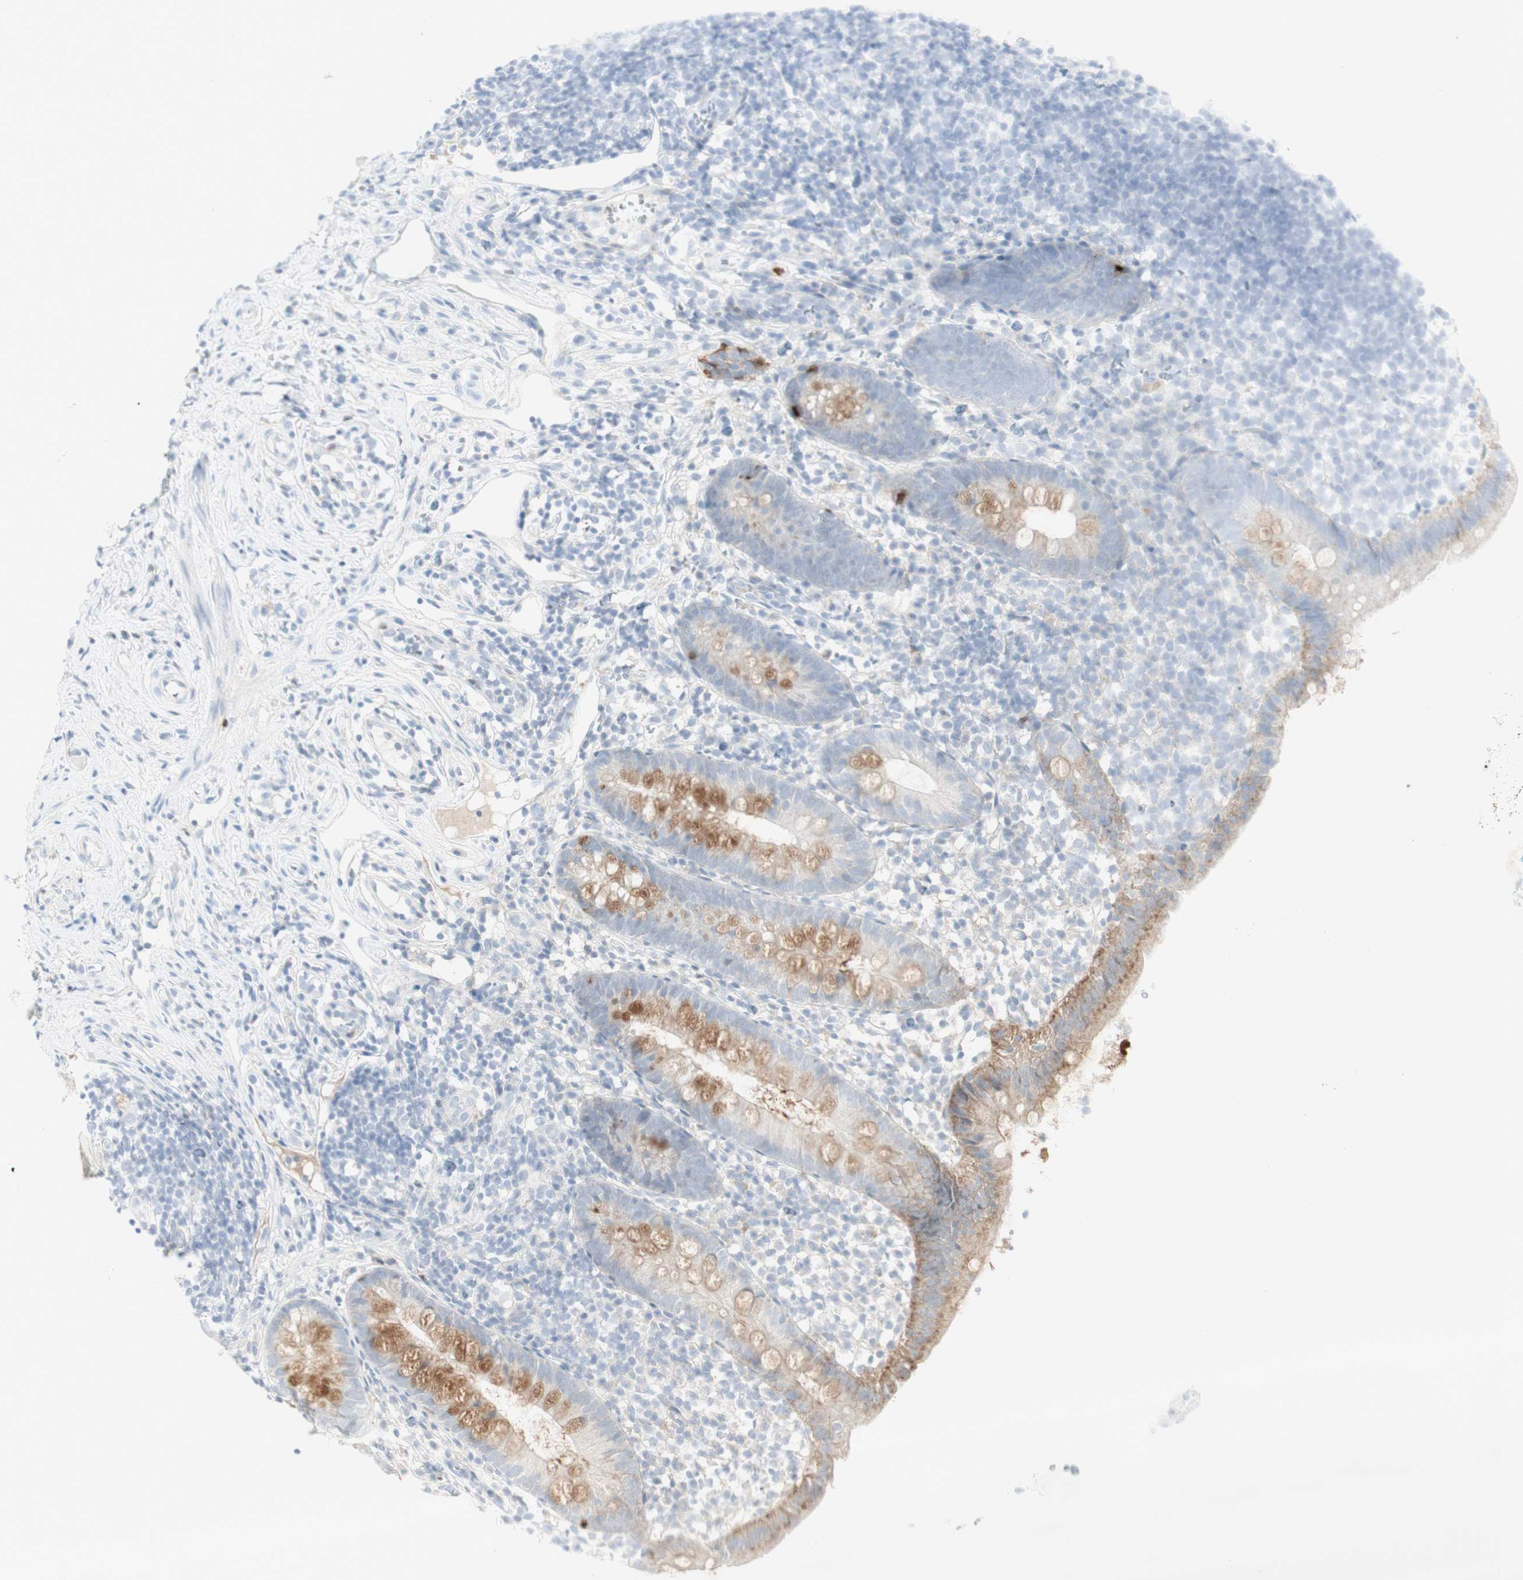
{"staining": {"intensity": "moderate", "quantity": "25%-75%", "location": "cytoplasmic/membranous"}, "tissue": "appendix", "cell_type": "Glandular cells", "image_type": "normal", "snomed": [{"axis": "morphology", "description": "Normal tissue, NOS"}, {"axis": "topography", "description": "Appendix"}], "caption": "DAB immunohistochemical staining of unremarkable appendix displays moderate cytoplasmic/membranous protein expression in approximately 25%-75% of glandular cells.", "gene": "MDK", "patient": {"sex": "female", "age": 20}}